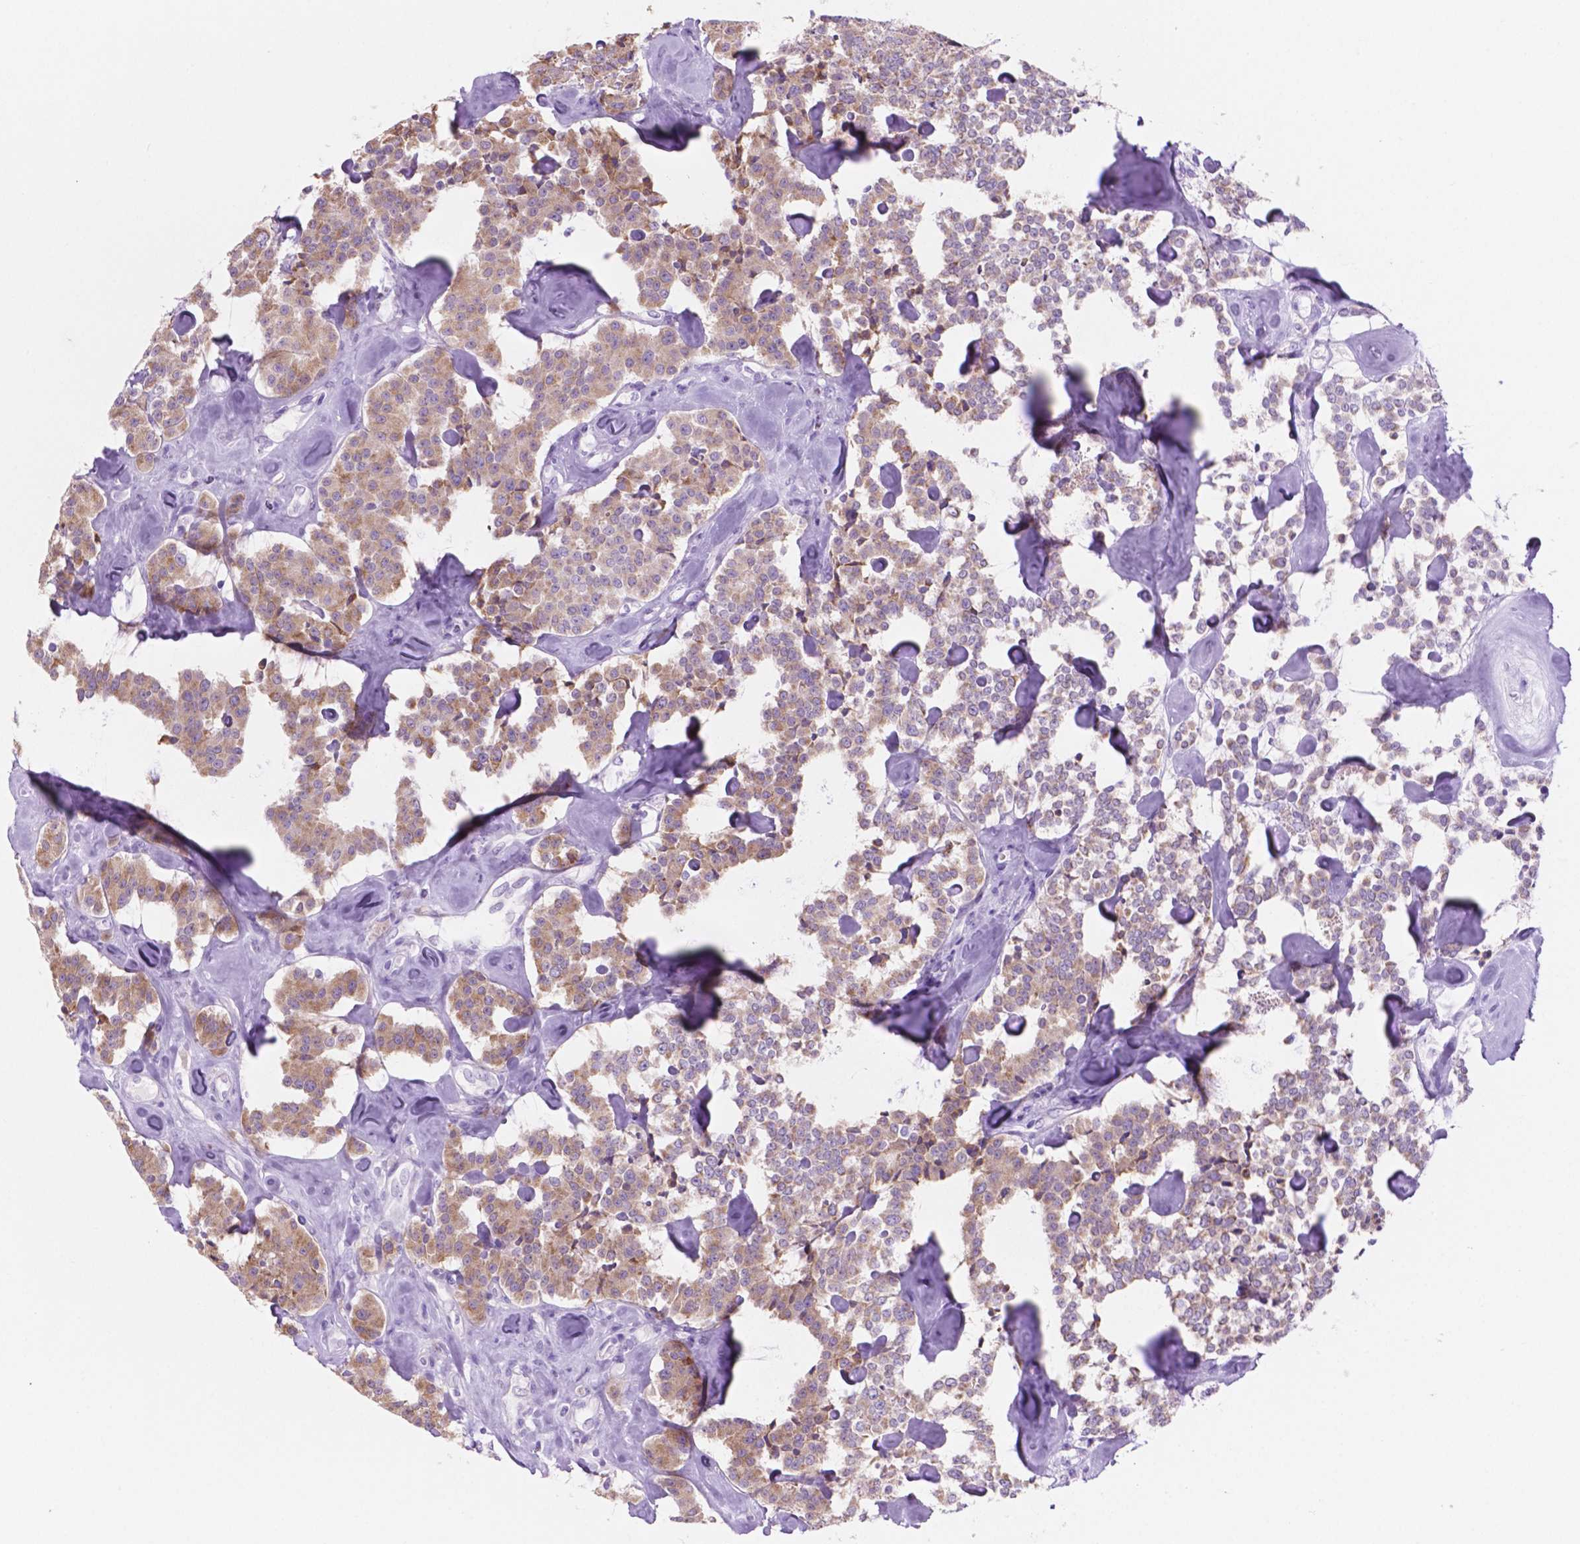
{"staining": {"intensity": "moderate", "quantity": ">75%", "location": "cytoplasmic/membranous"}, "tissue": "carcinoid", "cell_type": "Tumor cells", "image_type": "cancer", "snomed": [{"axis": "morphology", "description": "Carcinoid, malignant, NOS"}, {"axis": "topography", "description": "Pancreas"}], "caption": "Immunohistochemical staining of malignant carcinoid displays medium levels of moderate cytoplasmic/membranous protein positivity in about >75% of tumor cells.", "gene": "GRIN2B", "patient": {"sex": "male", "age": 41}}